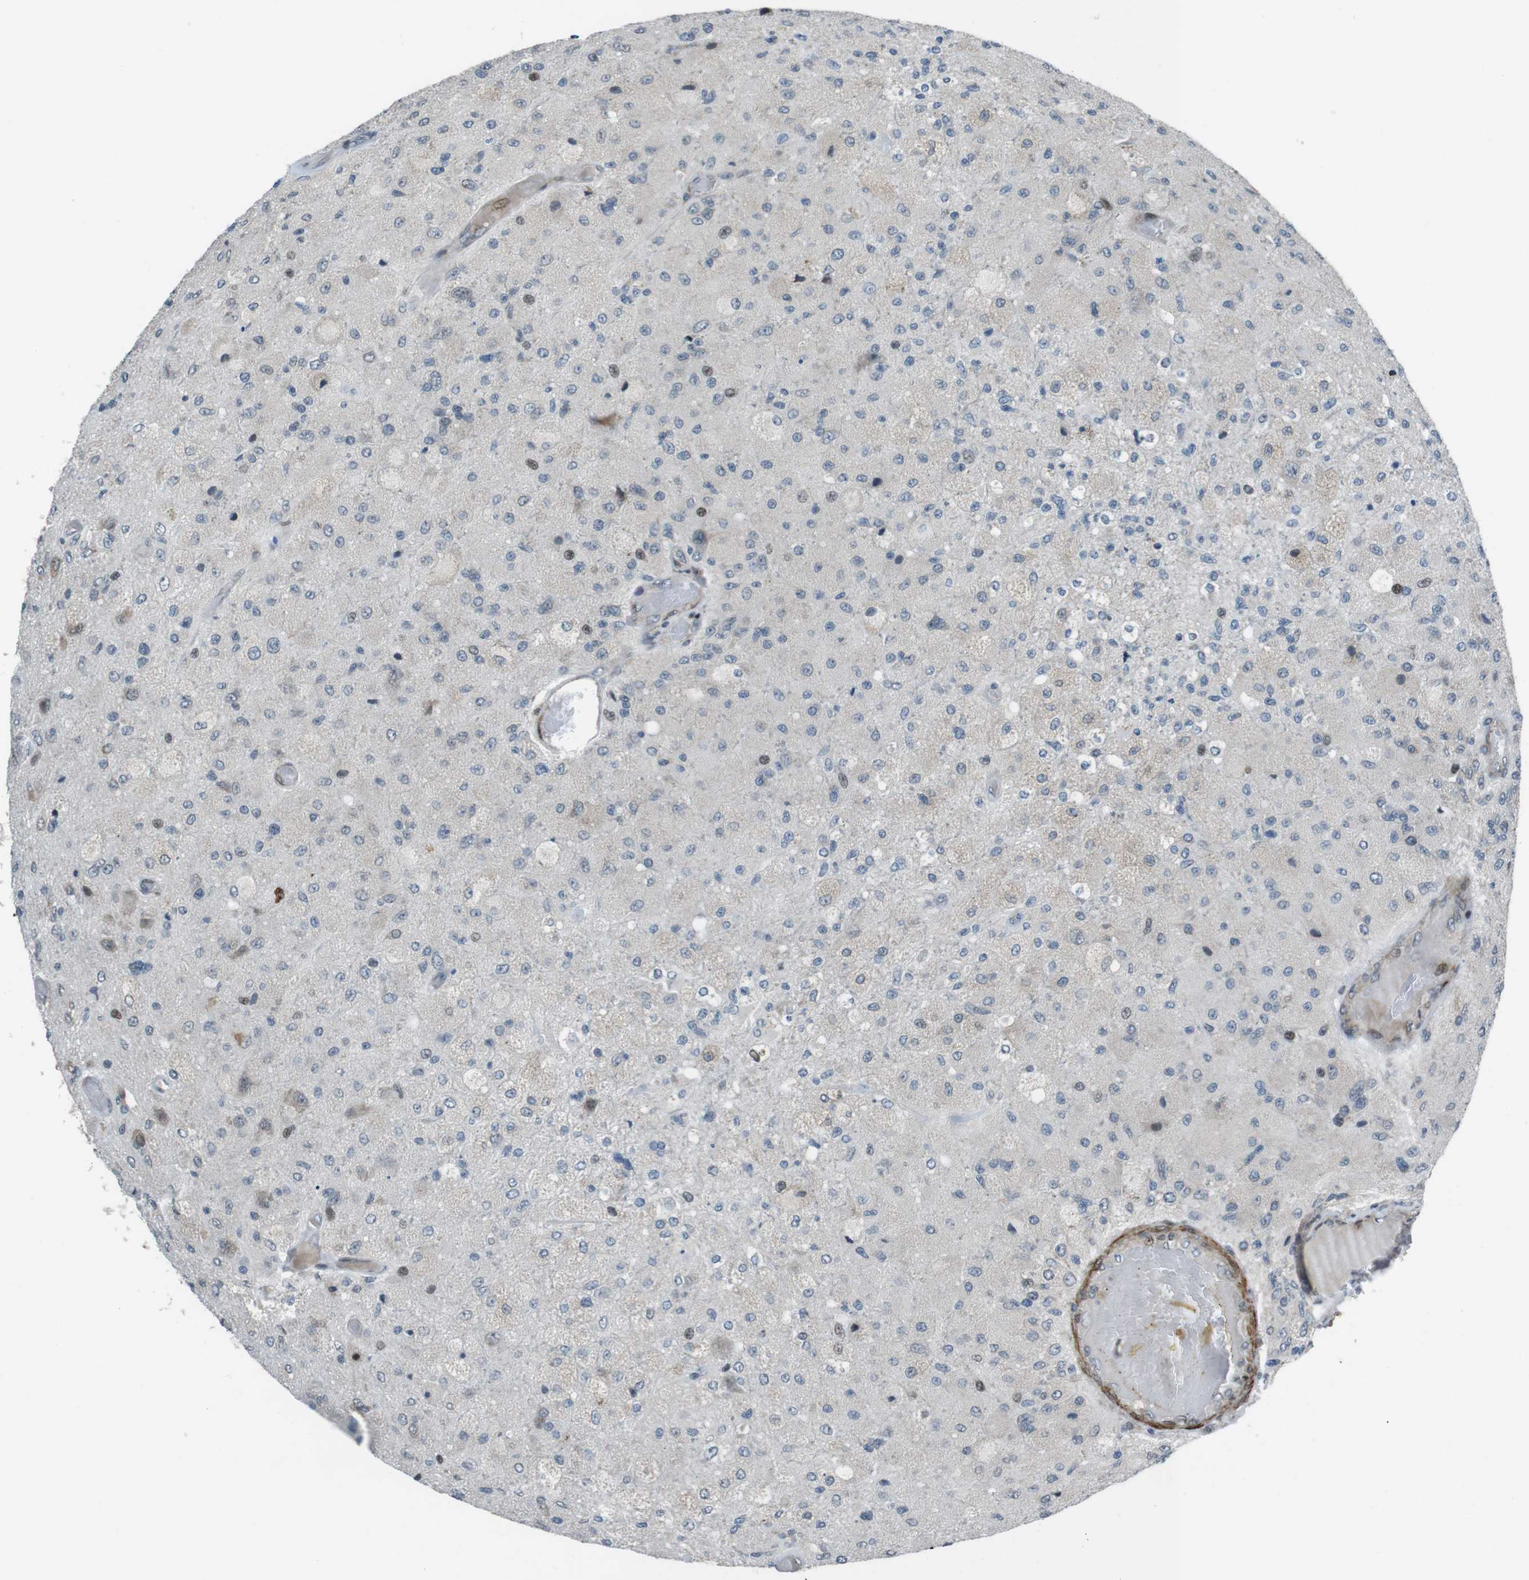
{"staining": {"intensity": "strong", "quantity": "<25%", "location": "nuclear"}, "tissue": "glioma", "cell_type": "Tumor cells", "image_type": "cancer", "snomed": [{"axis": "morphology", "description": "Normal tissue, NOS"}, {"axis": "morphology", "description": "Glioma, malignant, High grade"}, {"axis": "topography", "description": "Cerebral cortex"}], "caption": "Tumor cells show medium levels of strong nuclear positivity in approximately <25% of cells in human malignant glioma (high-grade).", "gene": "PBRM1", "patient": {"sex": "male", "age": 77}}